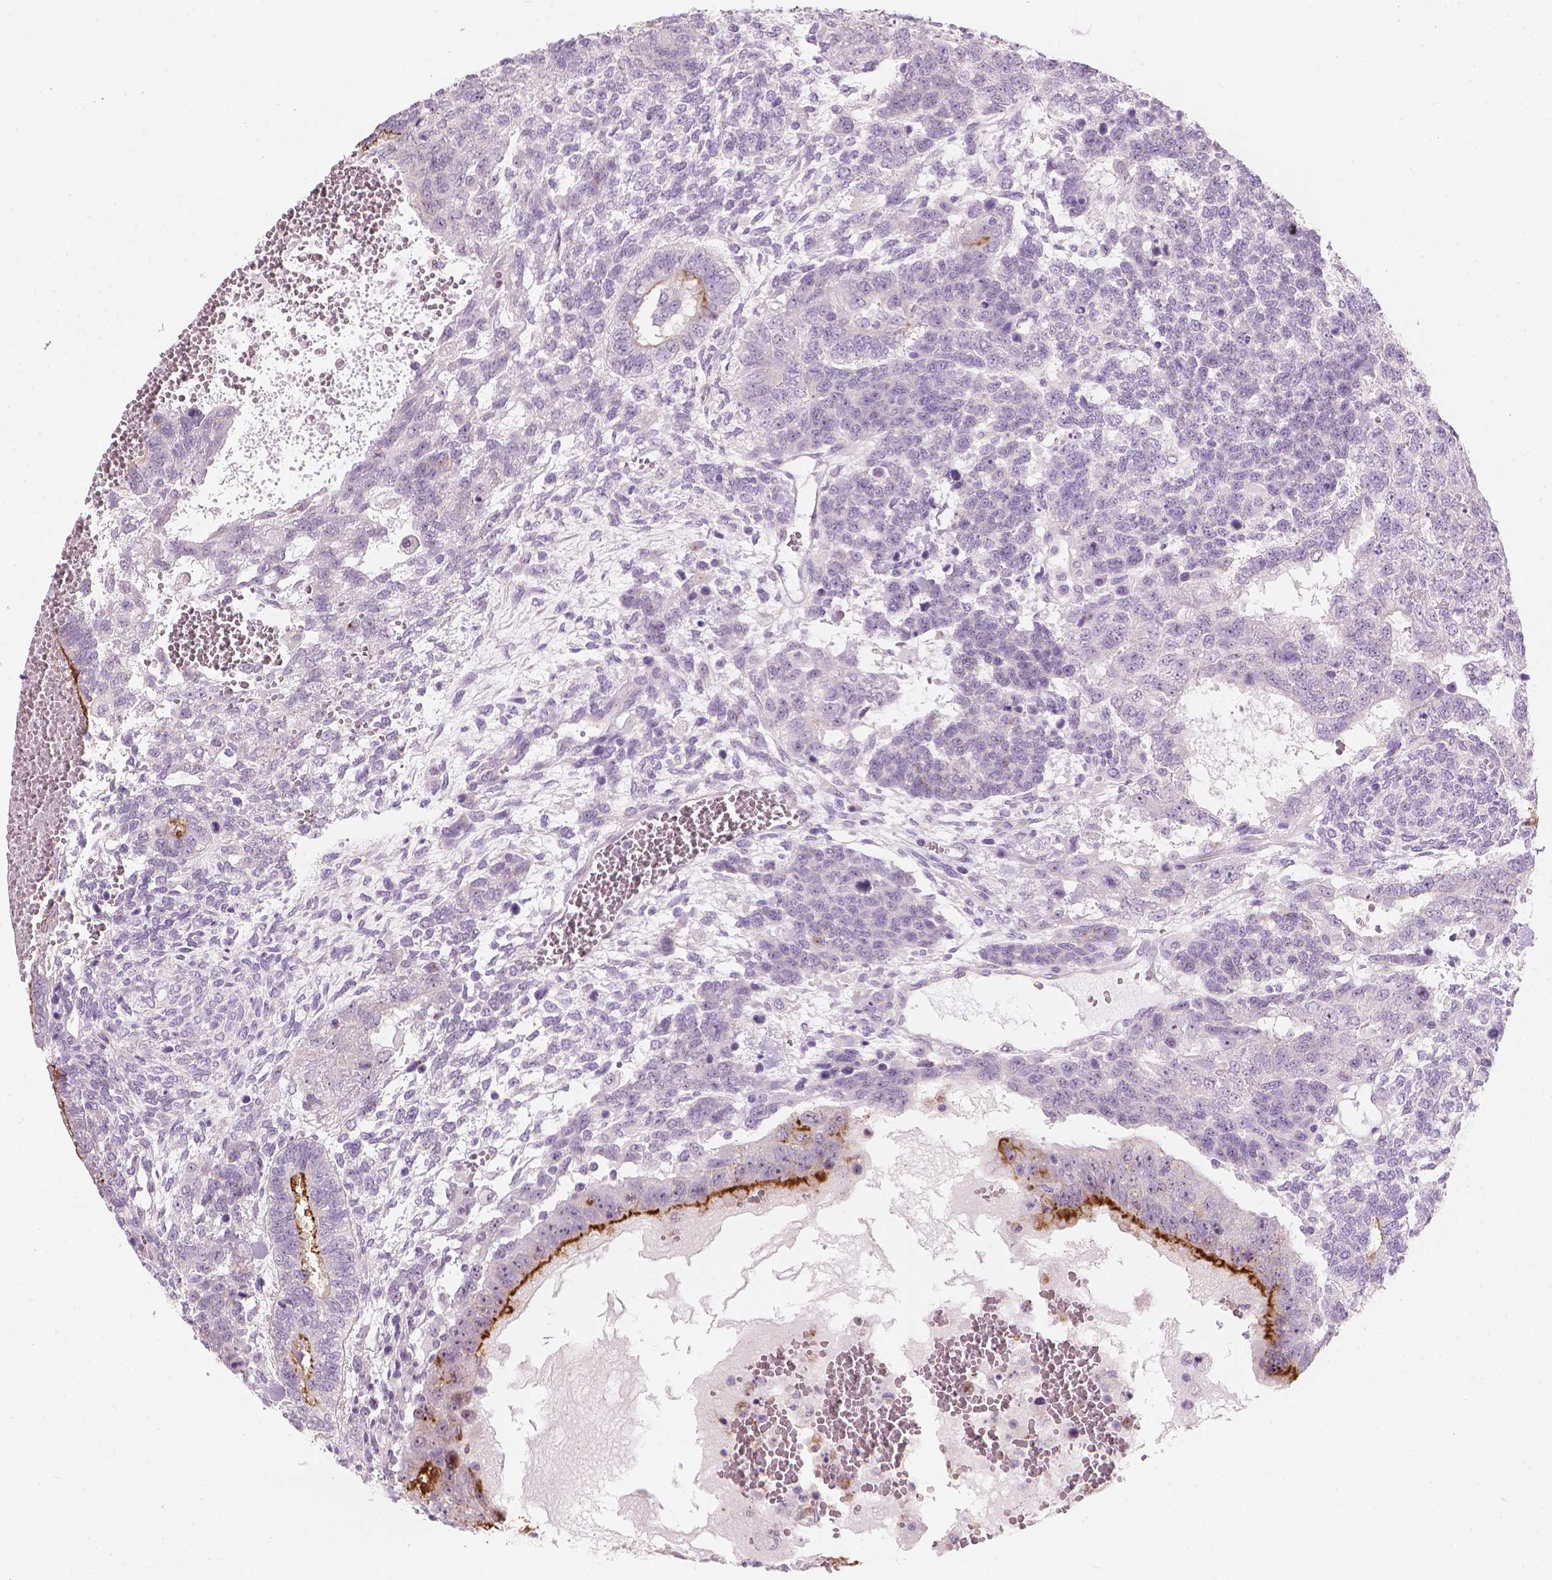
{"staining": {"intensity": "negative", "quantity": "none", "location": "none"}, "tissue": "testis cancer", "cell_type": "Tumor cells", "image_type": "cancer", "snomed": [{"axis": "morphology", "description": "Normal tissue, NOS"}, {"axis": "morphology", "description": "Carcinoma, Embryonal, NOS"}, {"axis": "topography", "description": "Testis"}, {"axis": "topography", "description": "Epididymis"}], "caption": "The histopathology image exhibits no significant staining in tumor cells of testis cancer.", "gene": "GPRC5A", "patient": {"sex": "male", "age": 23}}